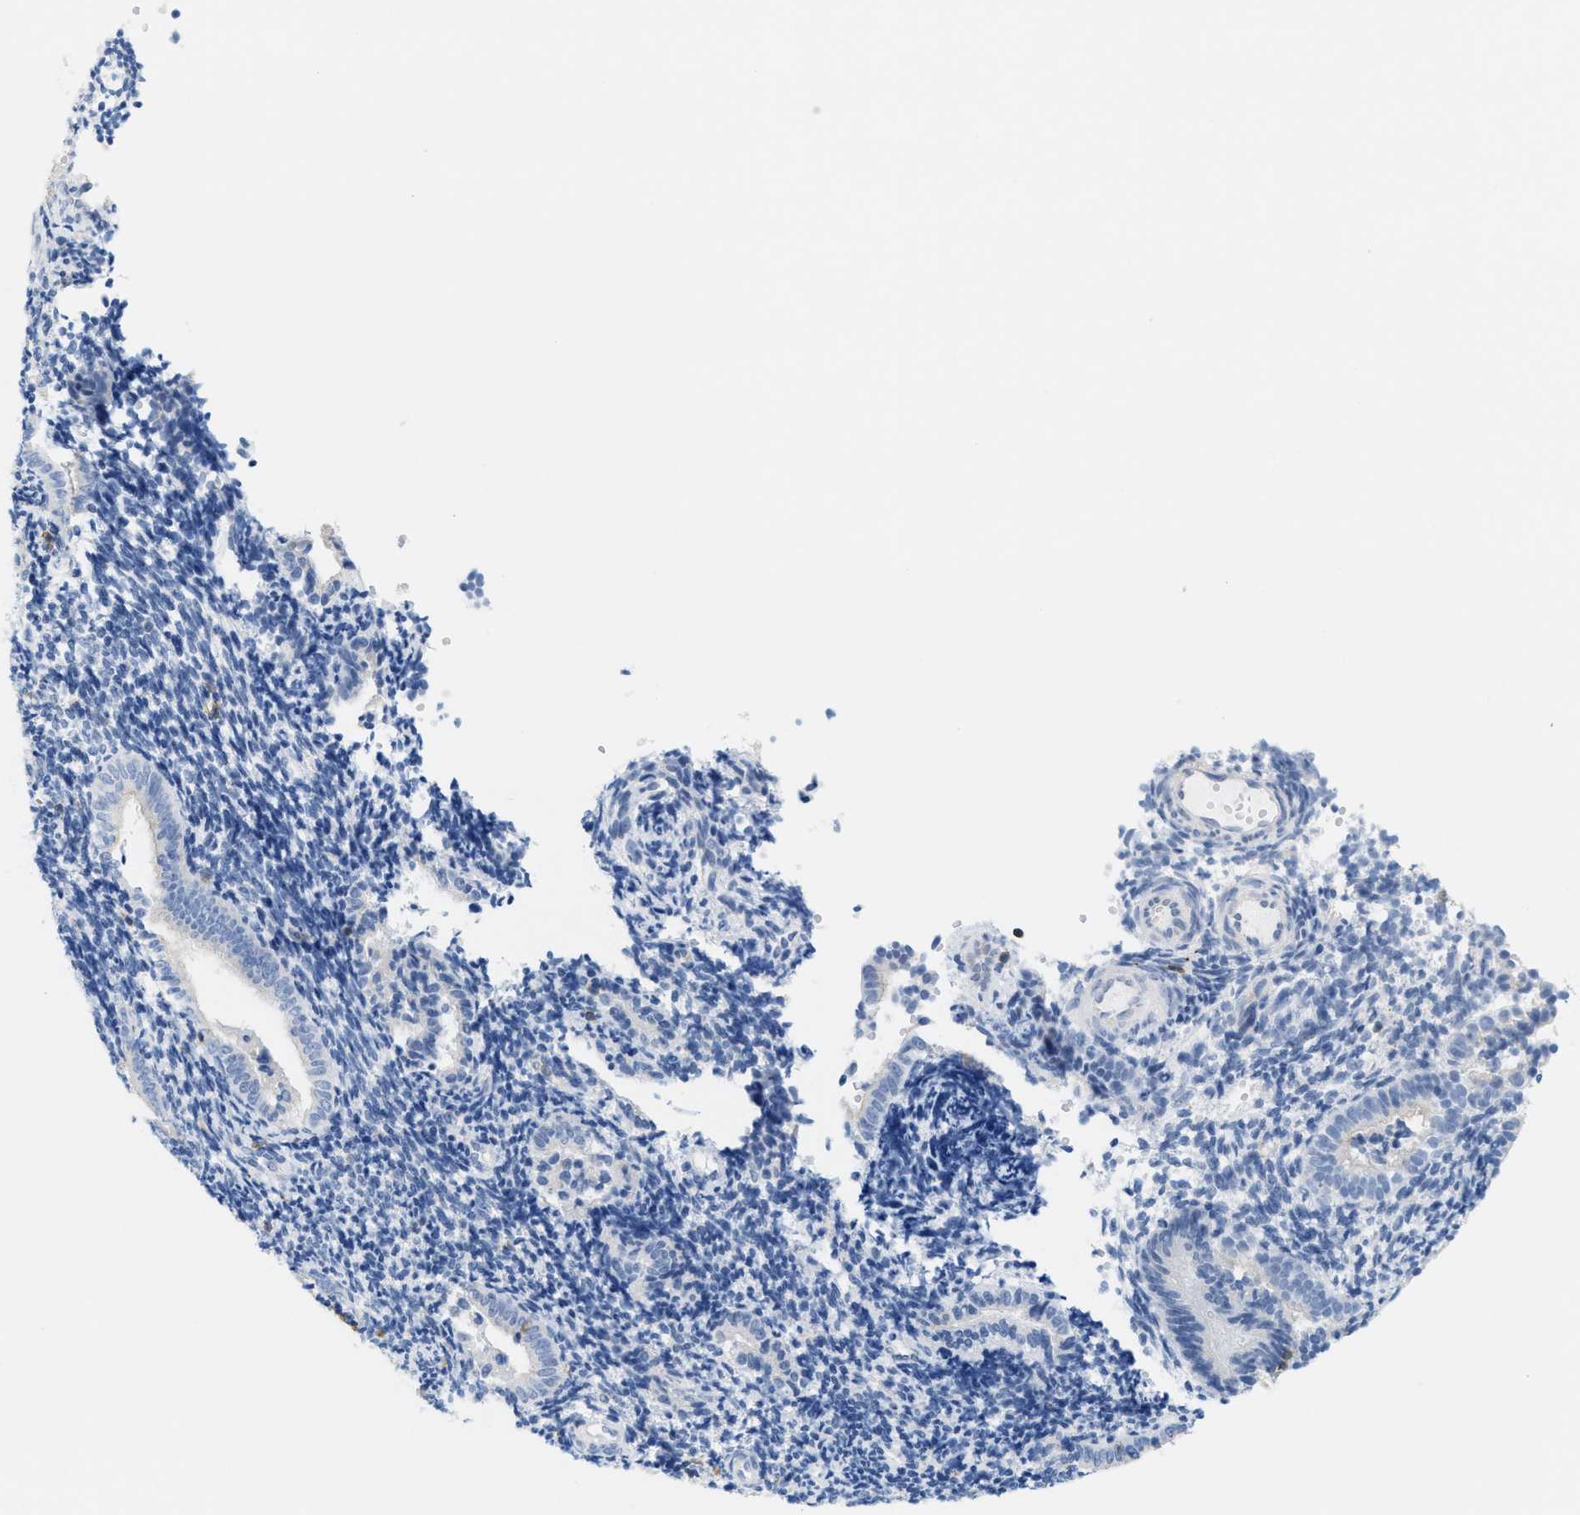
{"staining": {"intensity": "negative", "quantity": "none", "location": "none"}, "tissue": "endometrium", "cell_type": "Cells in endometrial stroma", "image_type": "normal", "snomed": [{"axis": "morphology", "description": "Normal tissue, NOS"}, {"axis": "topography", "description": "Uterus"}, {"axis": "topography", "description": "Endometrium"}], "caption": "Cells in endometrial stroma are negative for brown protein staining in normal endometrium. (Immunohistochemistry (ihc), brightfield microscopy, high magnification).", "gene": "IL16", "patient": {"sex": "female", "age": 33}}